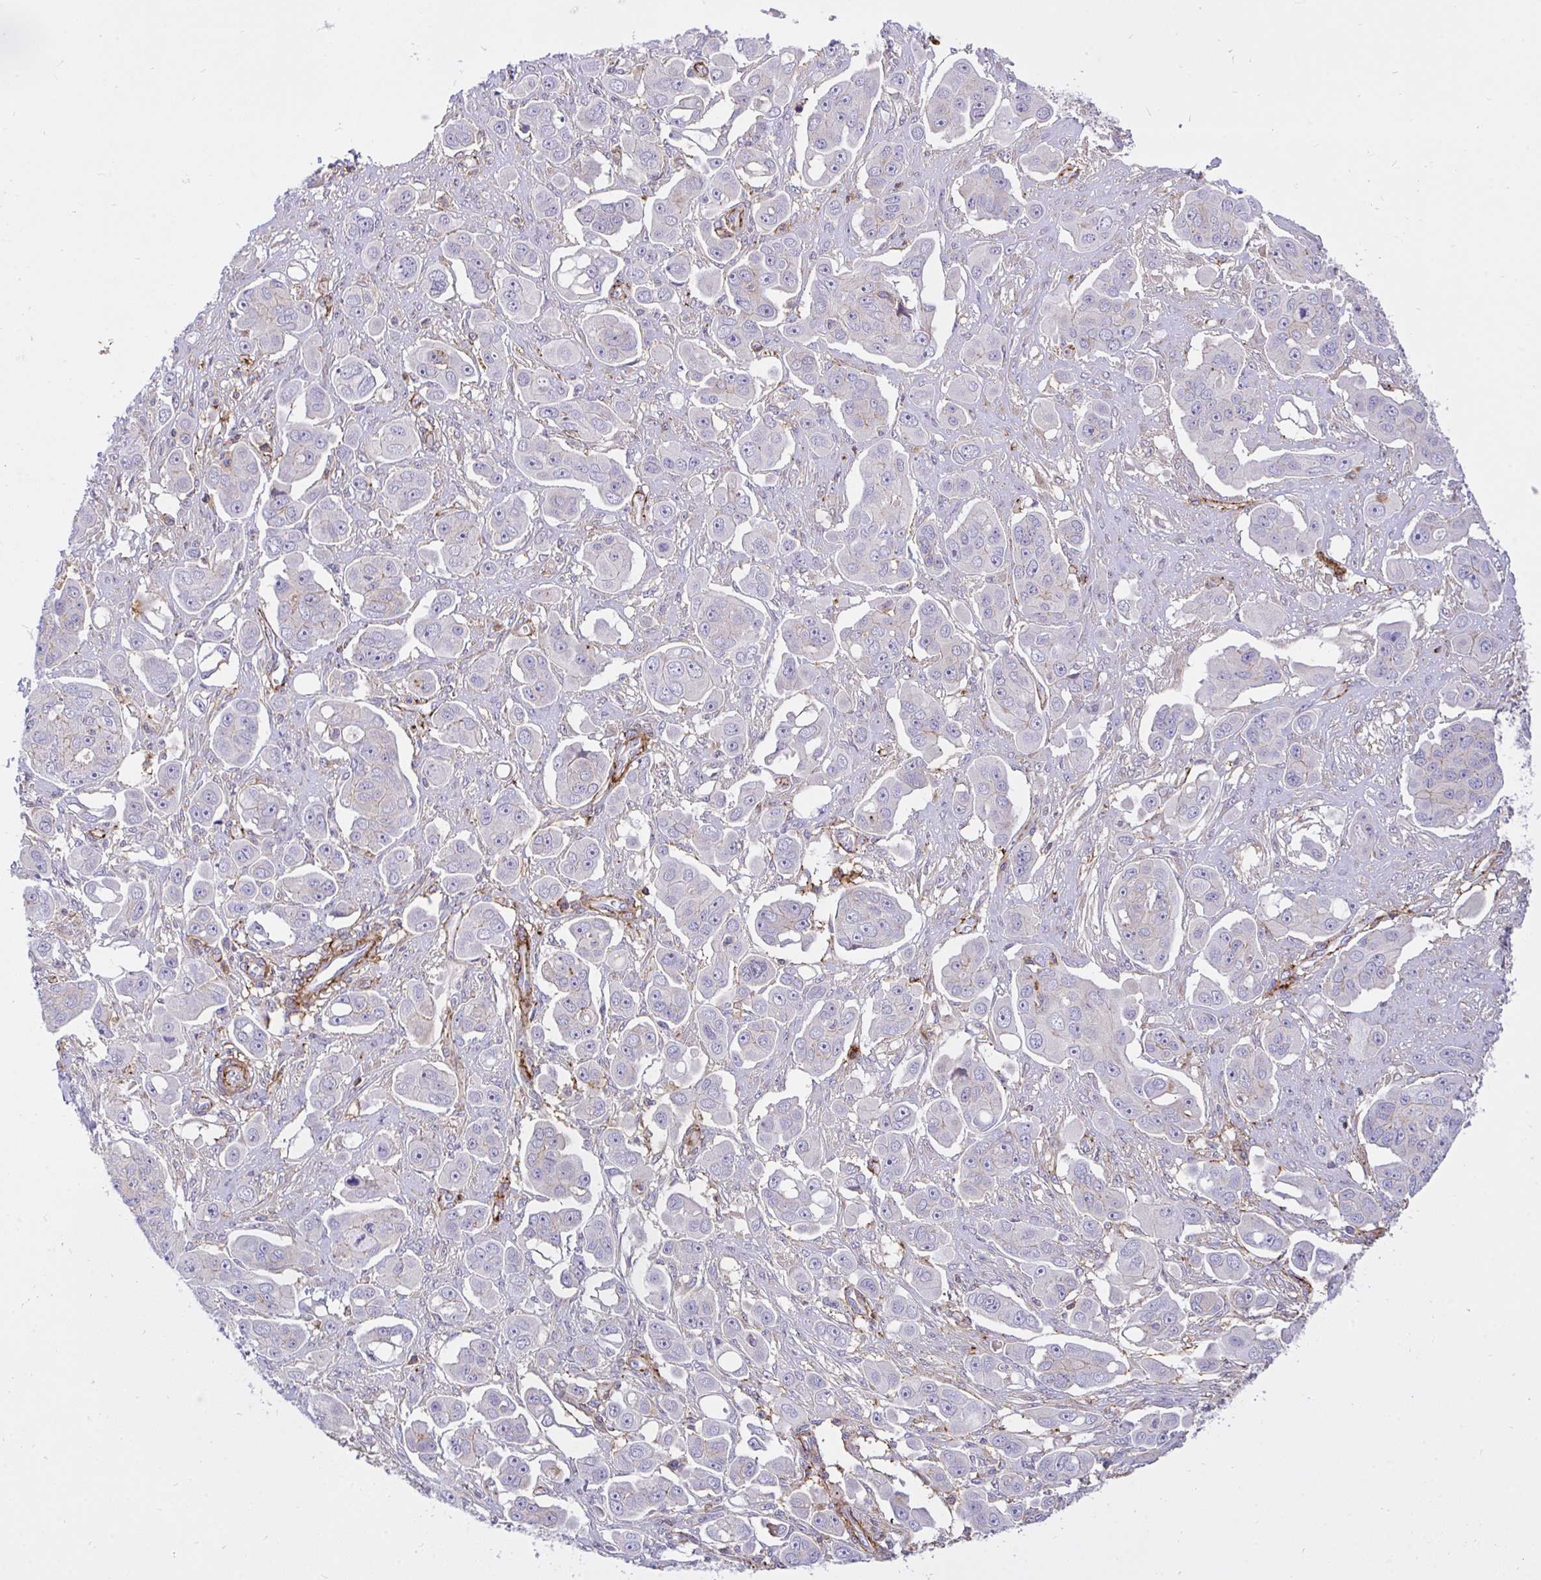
{"staining": {"intensity": "weak", "quantity": "<25%", "location": "cytoplasmic/membranous"}, "tissue": "ovarian cancer", "cell_type": "Tumor cells", "image_type": "cancer", "snomed": [{"axis": "morphology", "description": "Carcinoma, endometroid"}, {"axis": "topography", "description": "Ovary"}], "caption": "Tumor cells show no significant positivity in ovarian cancer.", "gene": "ERI1", "patient": {"sex": "female", "age": 70}}